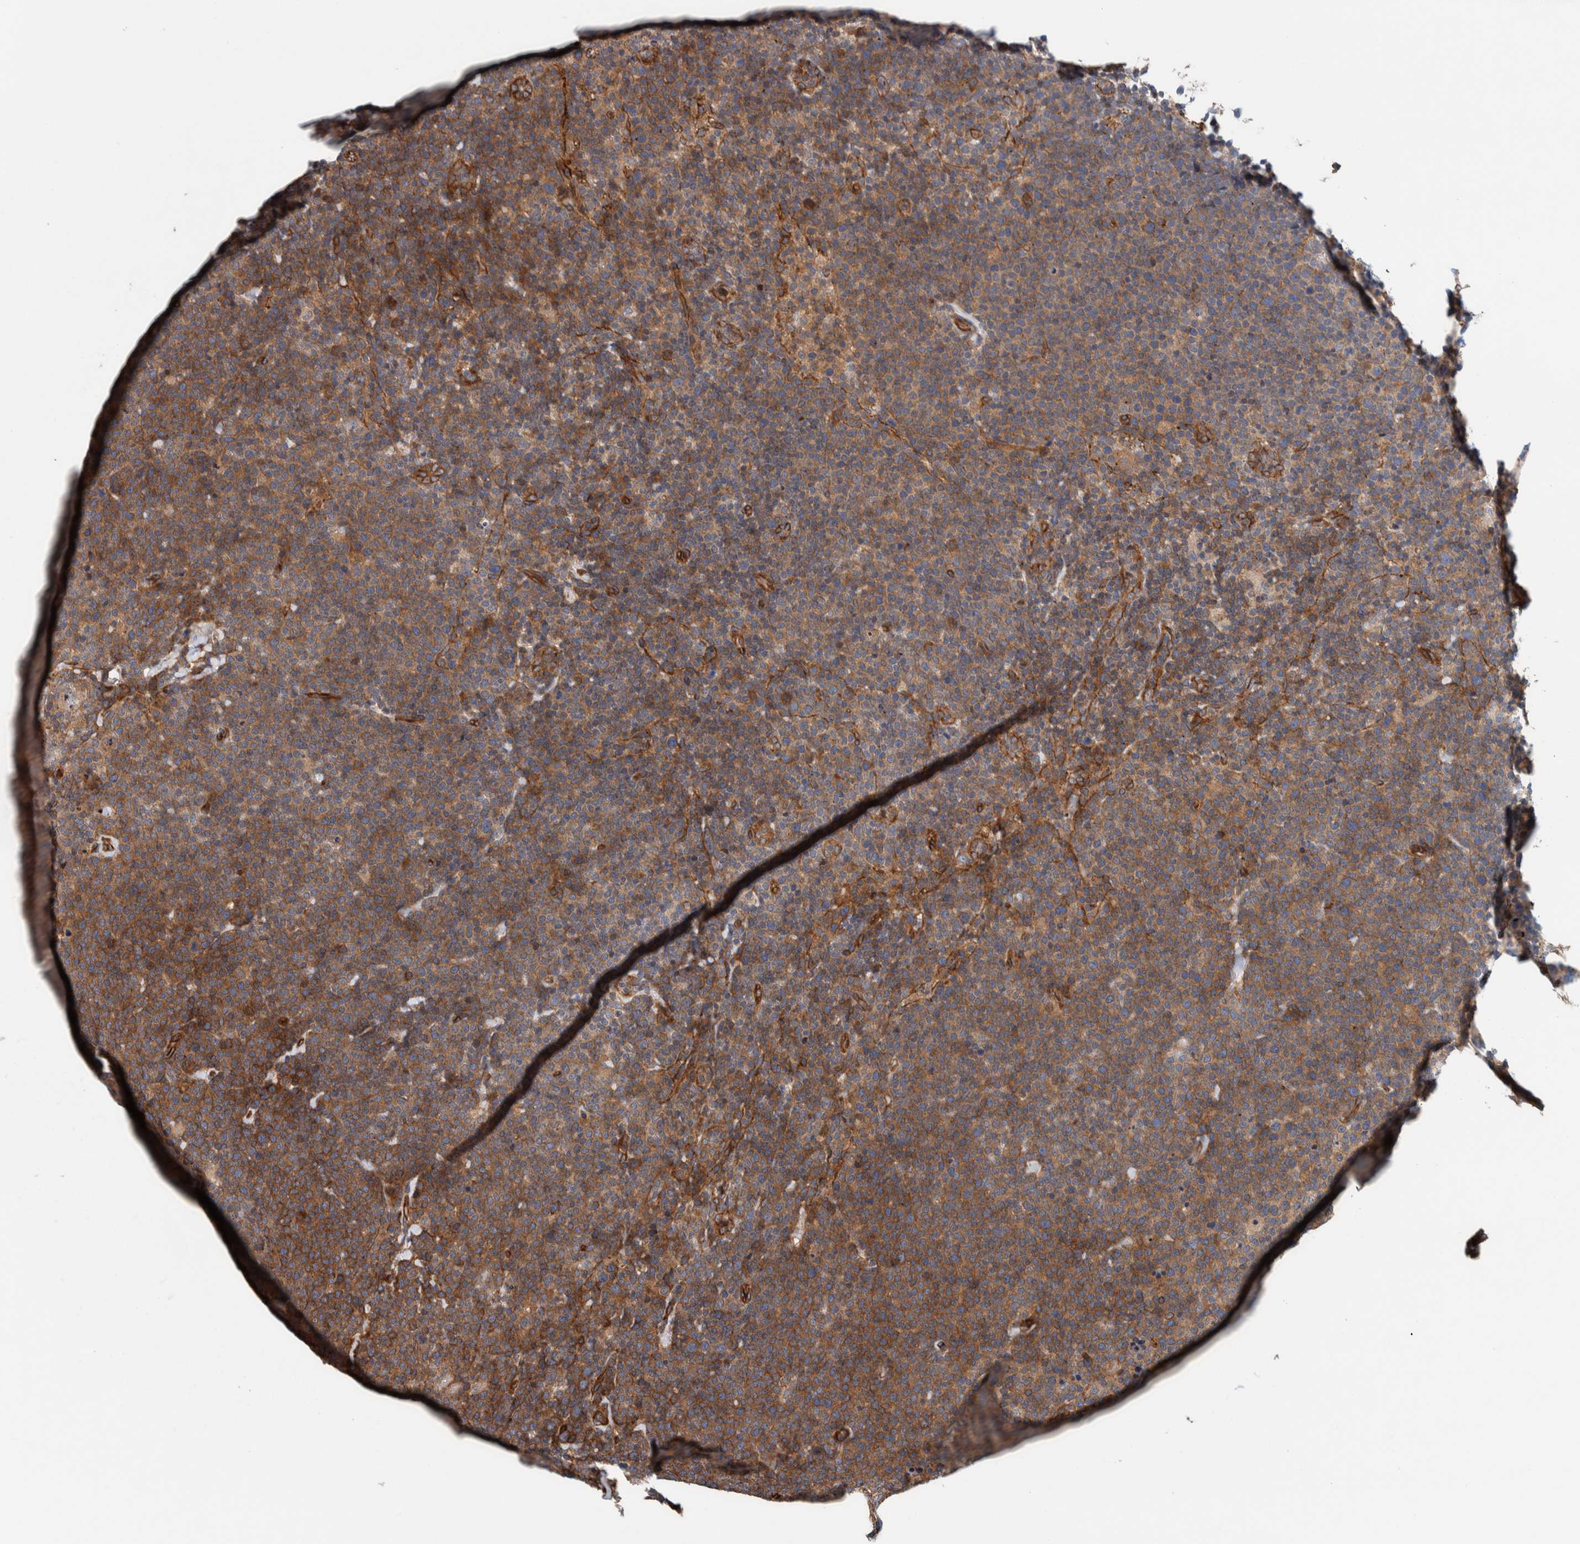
{"staining": {"intensity": "moderate", "quantity": ">75%", "location": "cytoplasmic/membranous"}, "tissue": "lymphoma", "cell_type": "Tumor cells", "image_type": "cancer", "snomed": [{"axis": "morphology", "description": "Malignant lymphoma, non-Hodgkin's type, High grade"}, {"axis": "topography", "description": "Lymph node"}], "caption": "The photomicrograph reveals staining of lymphoma, revealing moderate cytoplasmic/membranous protein expression (brown color) within tumor cells. (IHC, brightfield microscopy, high magnification).", "gene": "PKD1L1", "patient": {"sex": "male", "age": 61}}